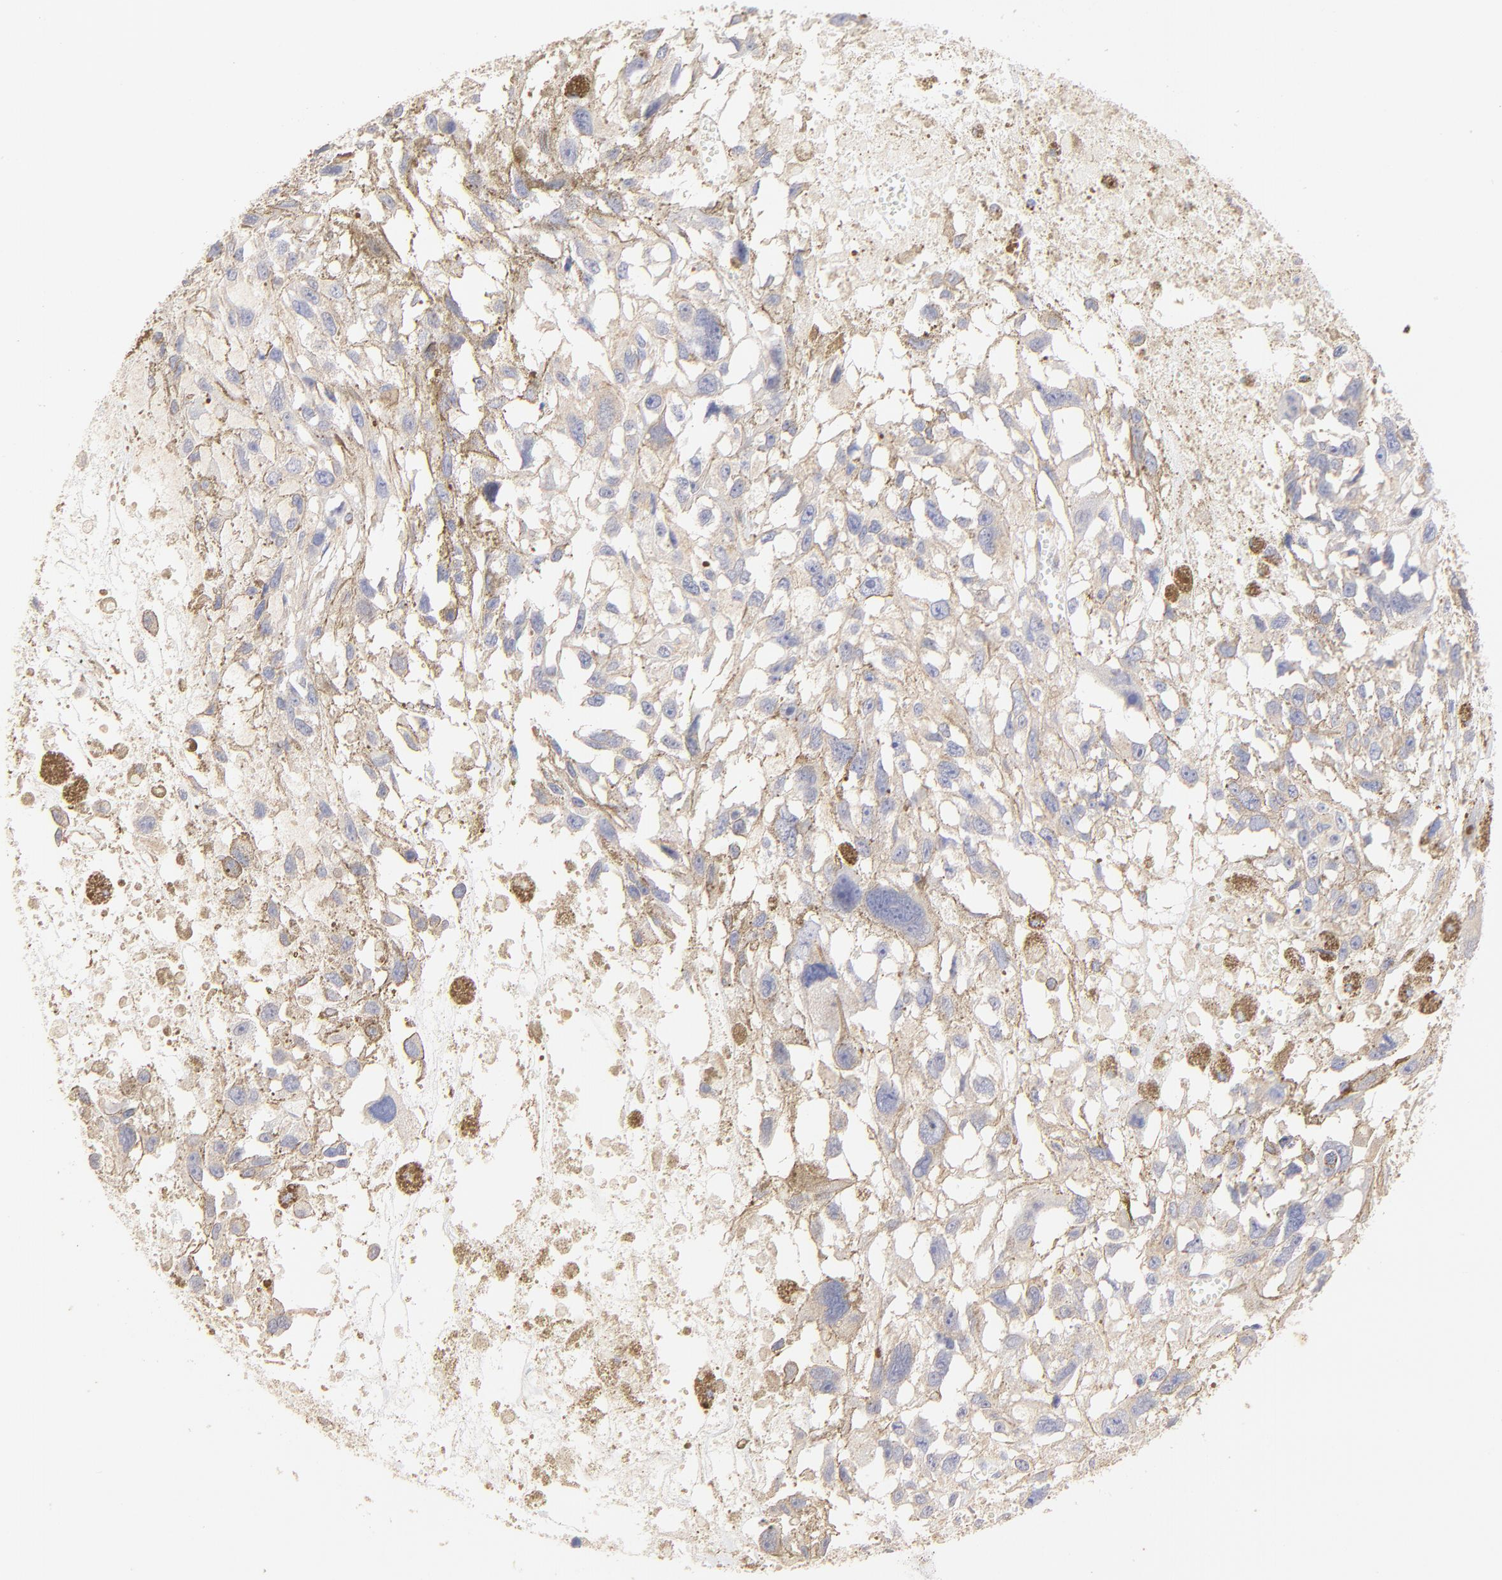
{"staining": {"intensity": "negative", "quantity": "none", "location": "none"}, "tissue": "melanoma", "cell_type": "Tumor cells", "image_type": "cancer", "snomed": [{"axis": "morphology", "description": "Malignant melanoma, Metastatic site"}, {"axis": "topography", "description": "Lymph node"}], "caption": "There is no significant staining in tumor cells of melanoma.", "gene": "ACTRT1", "patient": {"sex": "male", "age": 59}}